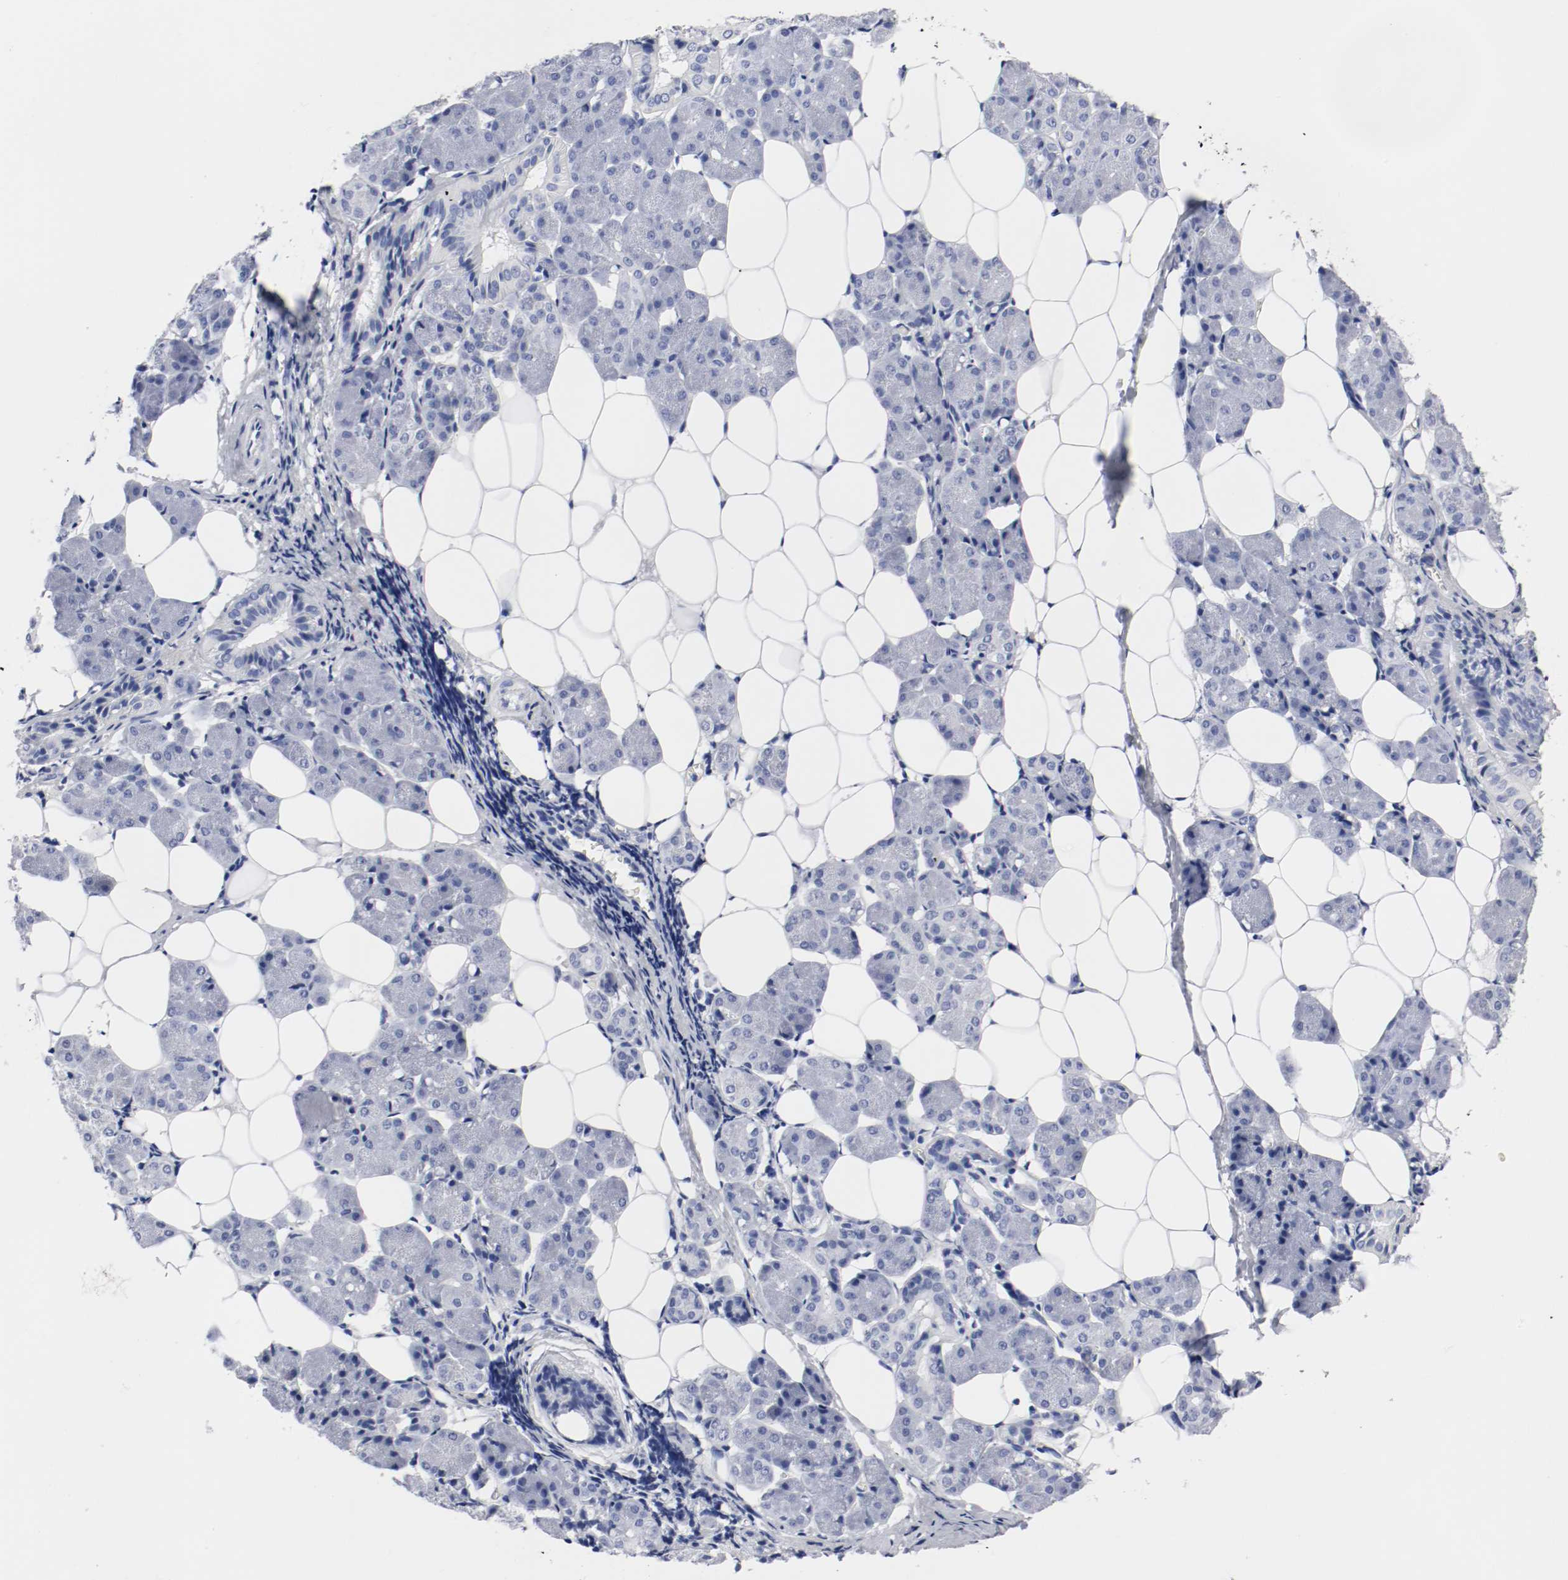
{"staining": {"intensity": "negative", "quantity": "none", "location": "none"}, "tissue": "salivary gland", "cell_type": "Glandular cells", "image_type": "normal", "snomed": [{"axis": "morphology", "description": "Normal tissue, NOS"}, {"axis": "morphology", "description": "Adenoma, NOS"}, {"axis": "topography", "description": "Salivary gland"}], "caption": "There is no significant expression in glandular cells of salivary gland. The staining is performed using DAB brown chromogen with nuclei counter-stained in using hematoxylin.", "gene": "GAD1", "patient": {"sex": "female", "age": 32}}